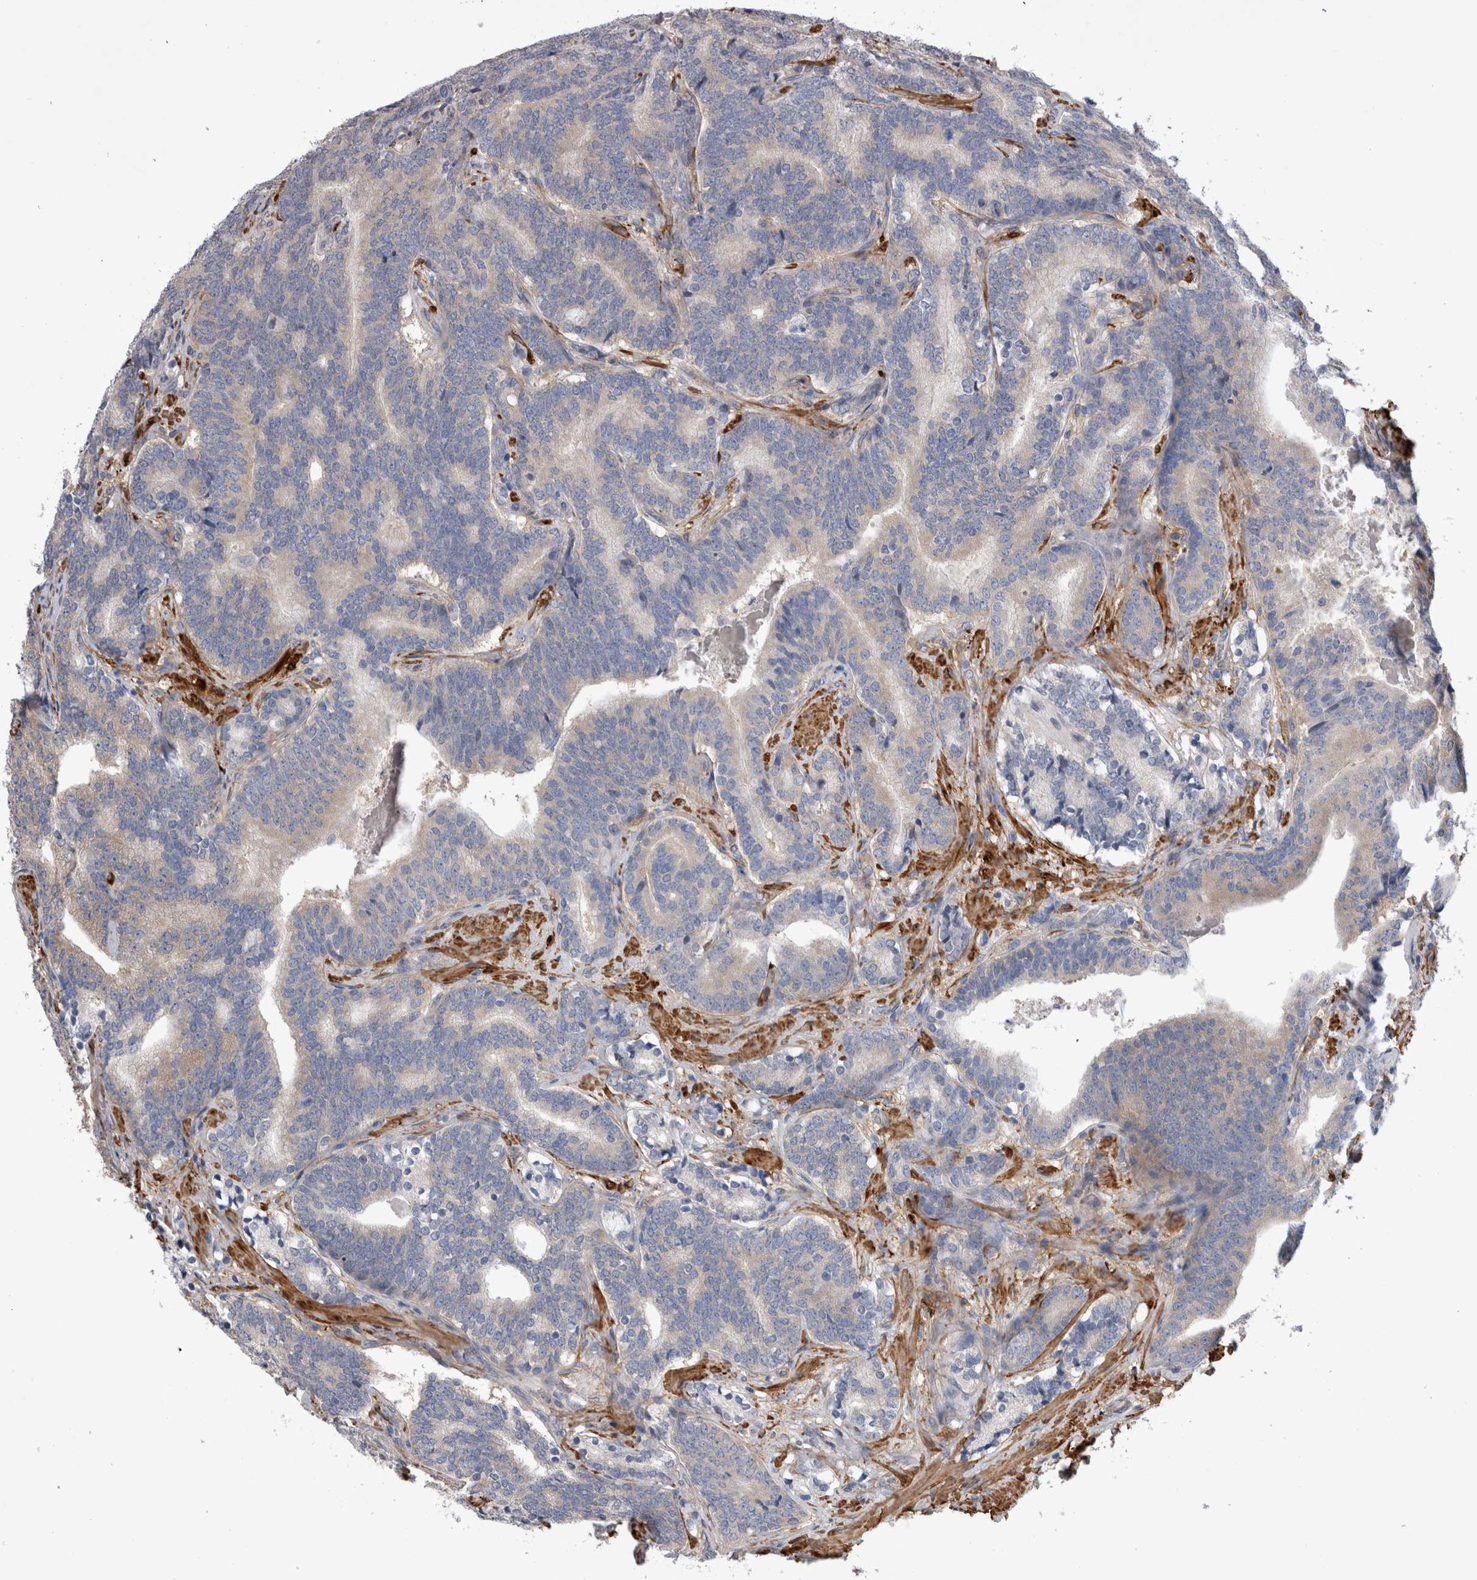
{"staining": {"intensity": "negative", "quantity": "none", "location": "none"}, "tissue": "prostate cancer", "cell_type": "Tumor cells", "image_type": "cancer", "snomed": [{"axis": "morphology", "description": "Adenocarcinoma, High grade"}, {"axis": "topography", "description": "Prostate"}], "caption": "This histopathology image is of prostate cancer stained with IHC to label a protein in brown with the nuclei are counter-stained blue. There is no positivity in tumor cells.", "gene": "EPRS1", "patient": {"sex": "male", "age": 55}}